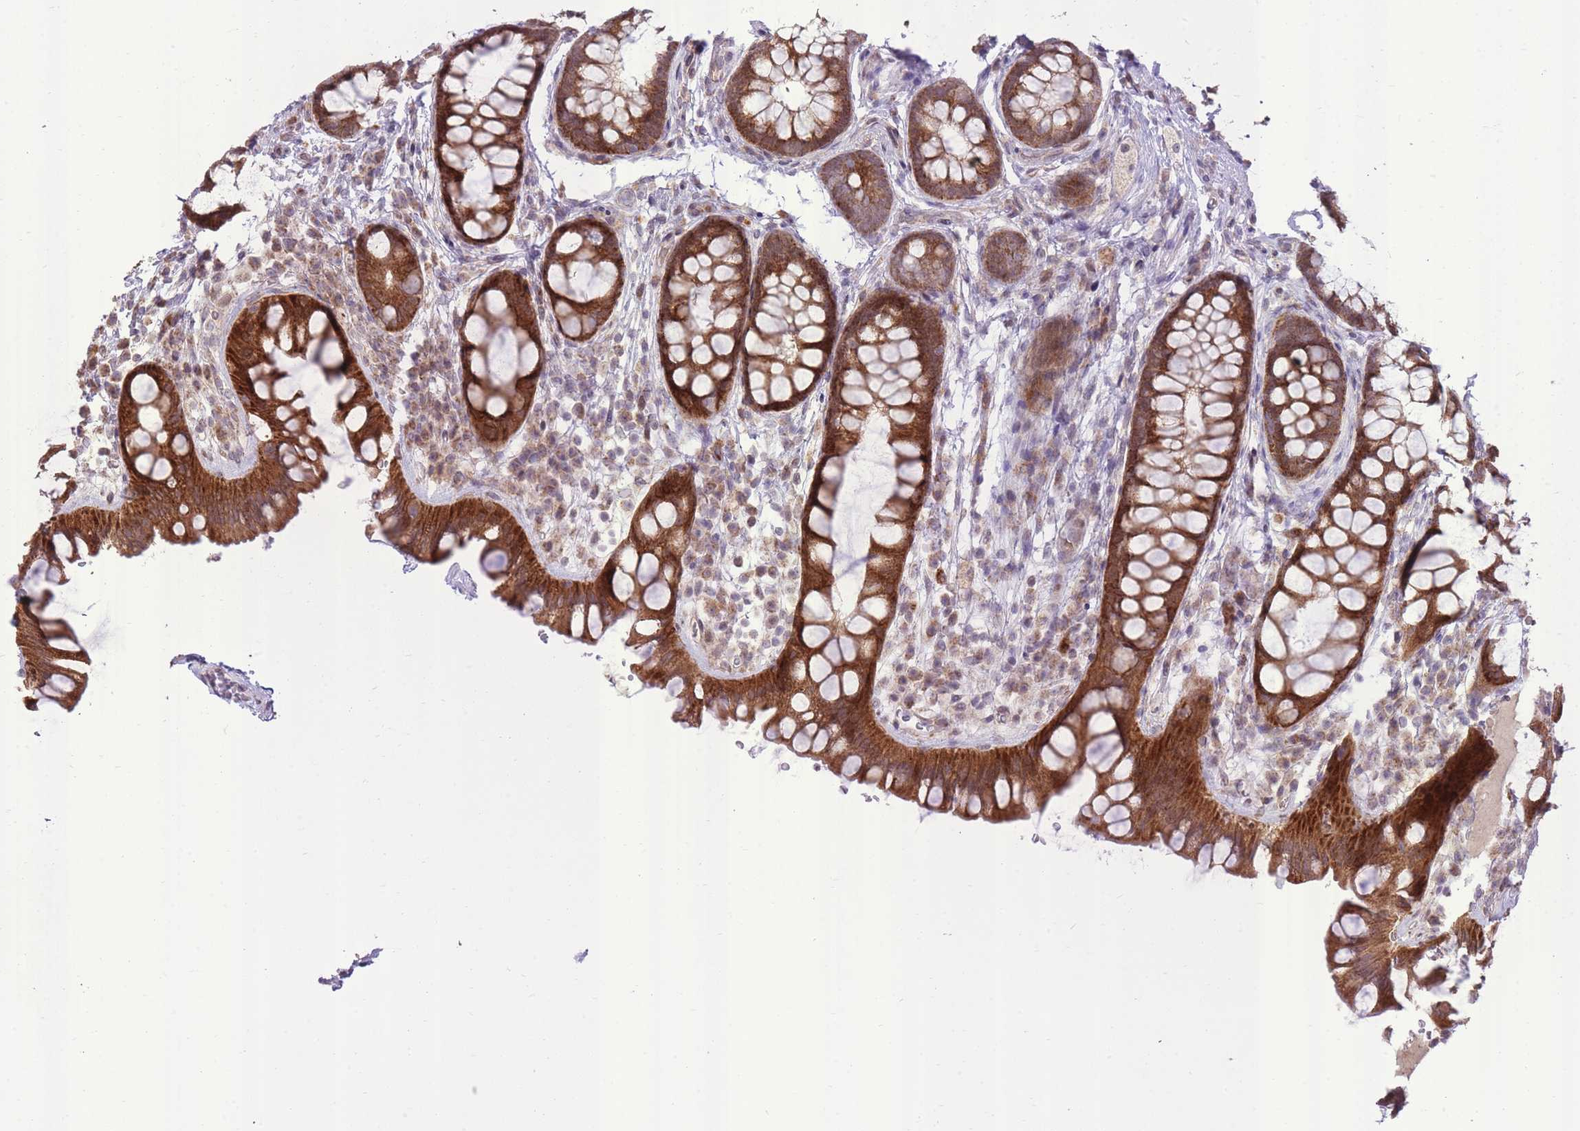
{"staining": {"intensity": "strong", "quantity": "25%-75%", "location": "cytoplasmic/membranous"}, "tissue": "rectum", "cell_type": "Glandular cells", "image_type": "normal", "snomed": [{"axis": "morphology", "description": "Normal tissue, NOS"}, {"axis": "topography", "description": "Rectum"}, {"axis": "topography", "description": "Peripheral nerve tissue"}], "caption": "This micrograph exhibits IHC staining of normal rectum, with high strong cytoplasmic/membranous staining in about 25%-75% of glandular cells.", "gene": "SLC4A4", "patient": {"sex": "female", "age": 69}}